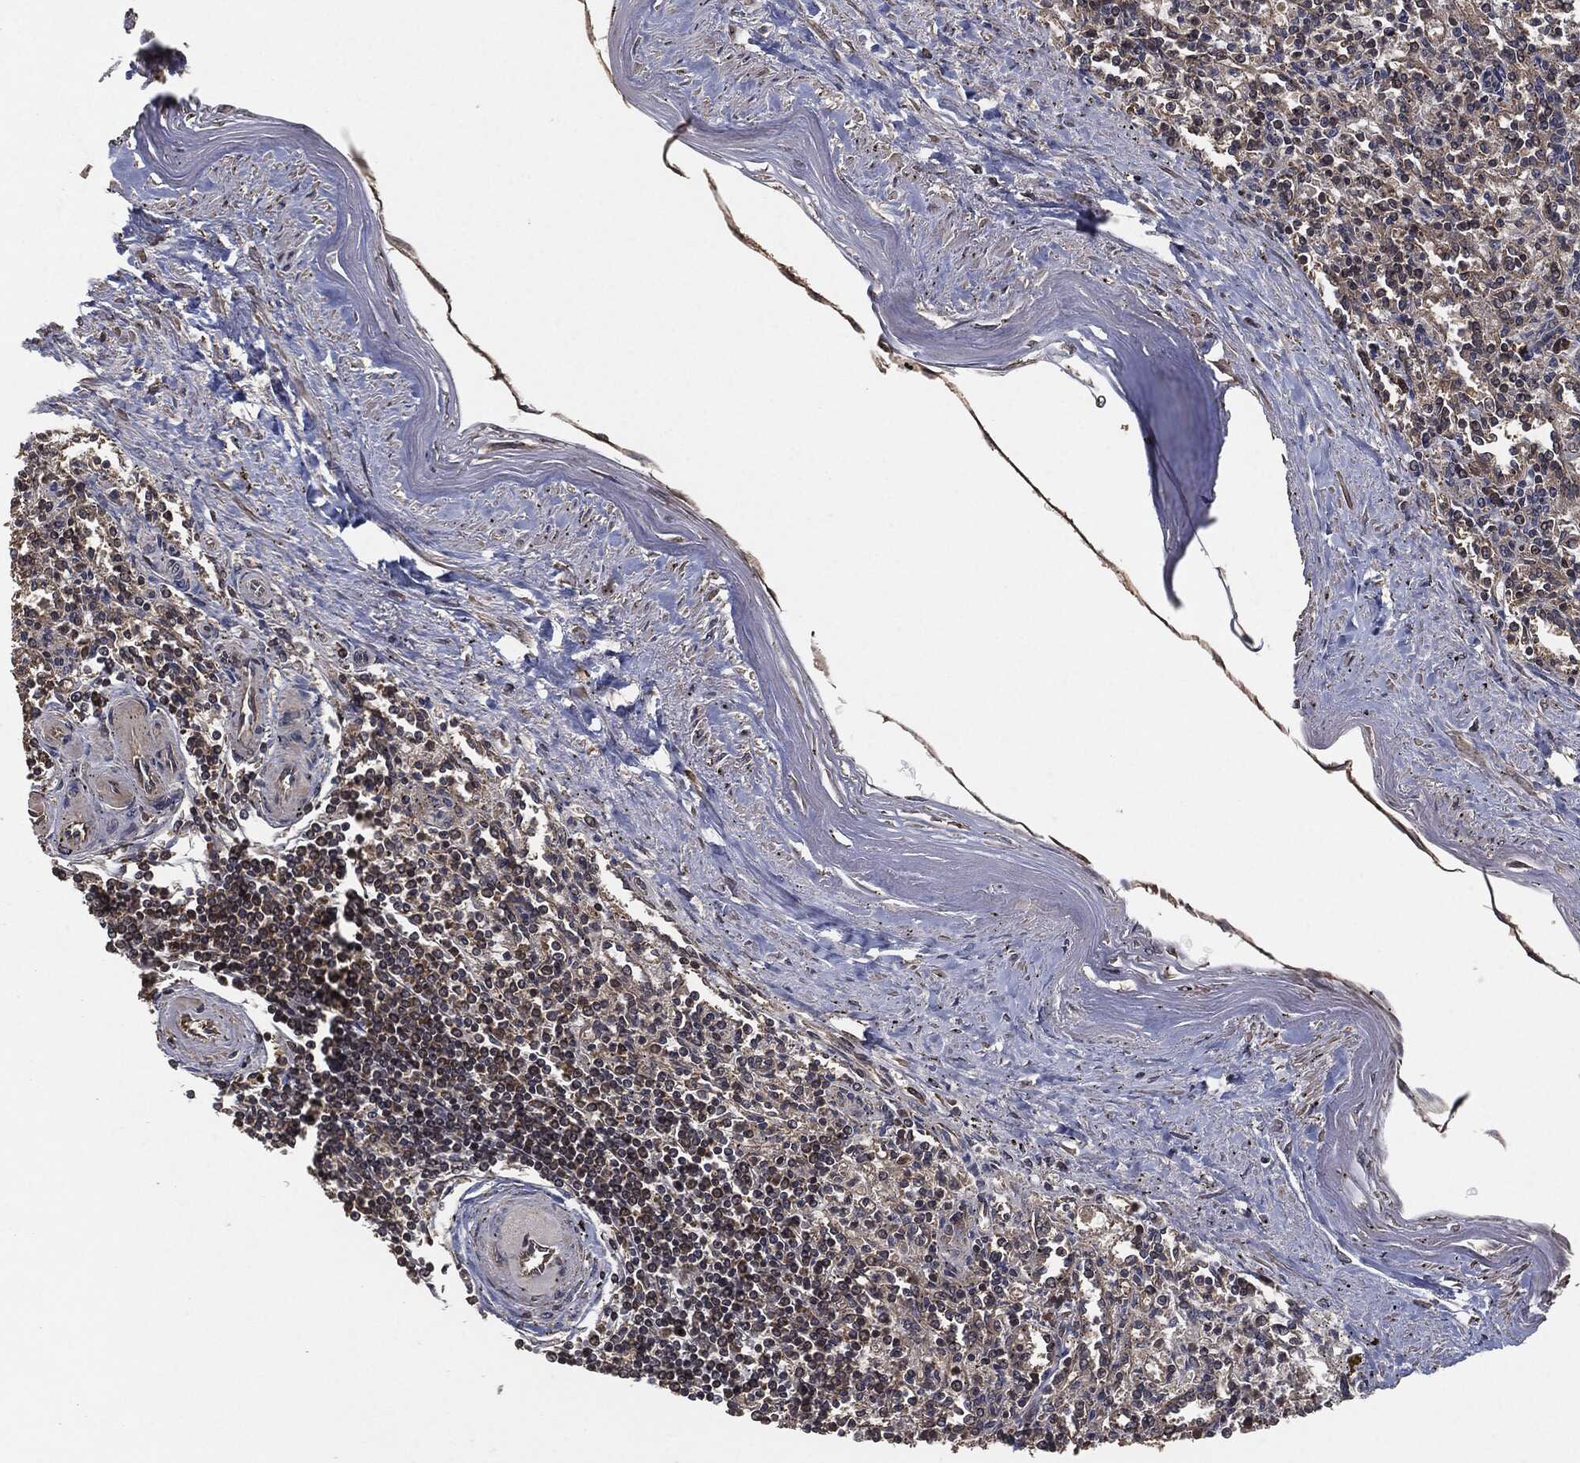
{"staining": {"intensity": "moderate", "quantity": "25%-75%", "location": "cytoplasmic/membranous"}, "tissue": "spleen", "cell_type": "Cells in red pulp", "image_type": "normal", "snomed": [{"axis": "morphology", "description": "Normal tissue, NOS"}, {"axis": "topography", "description": "Spleen"}], "caption": "An image of human spleen stained for a protein displays moderate cytoplasmic/membranous brown staining in cells in red pulp. (DAB (3,3'-diaminobenzidine) = brown stain, brightfield microscopy at high magnification).", "gene": "ERBIN", "patient": {"sex": "male", "age": 69}}